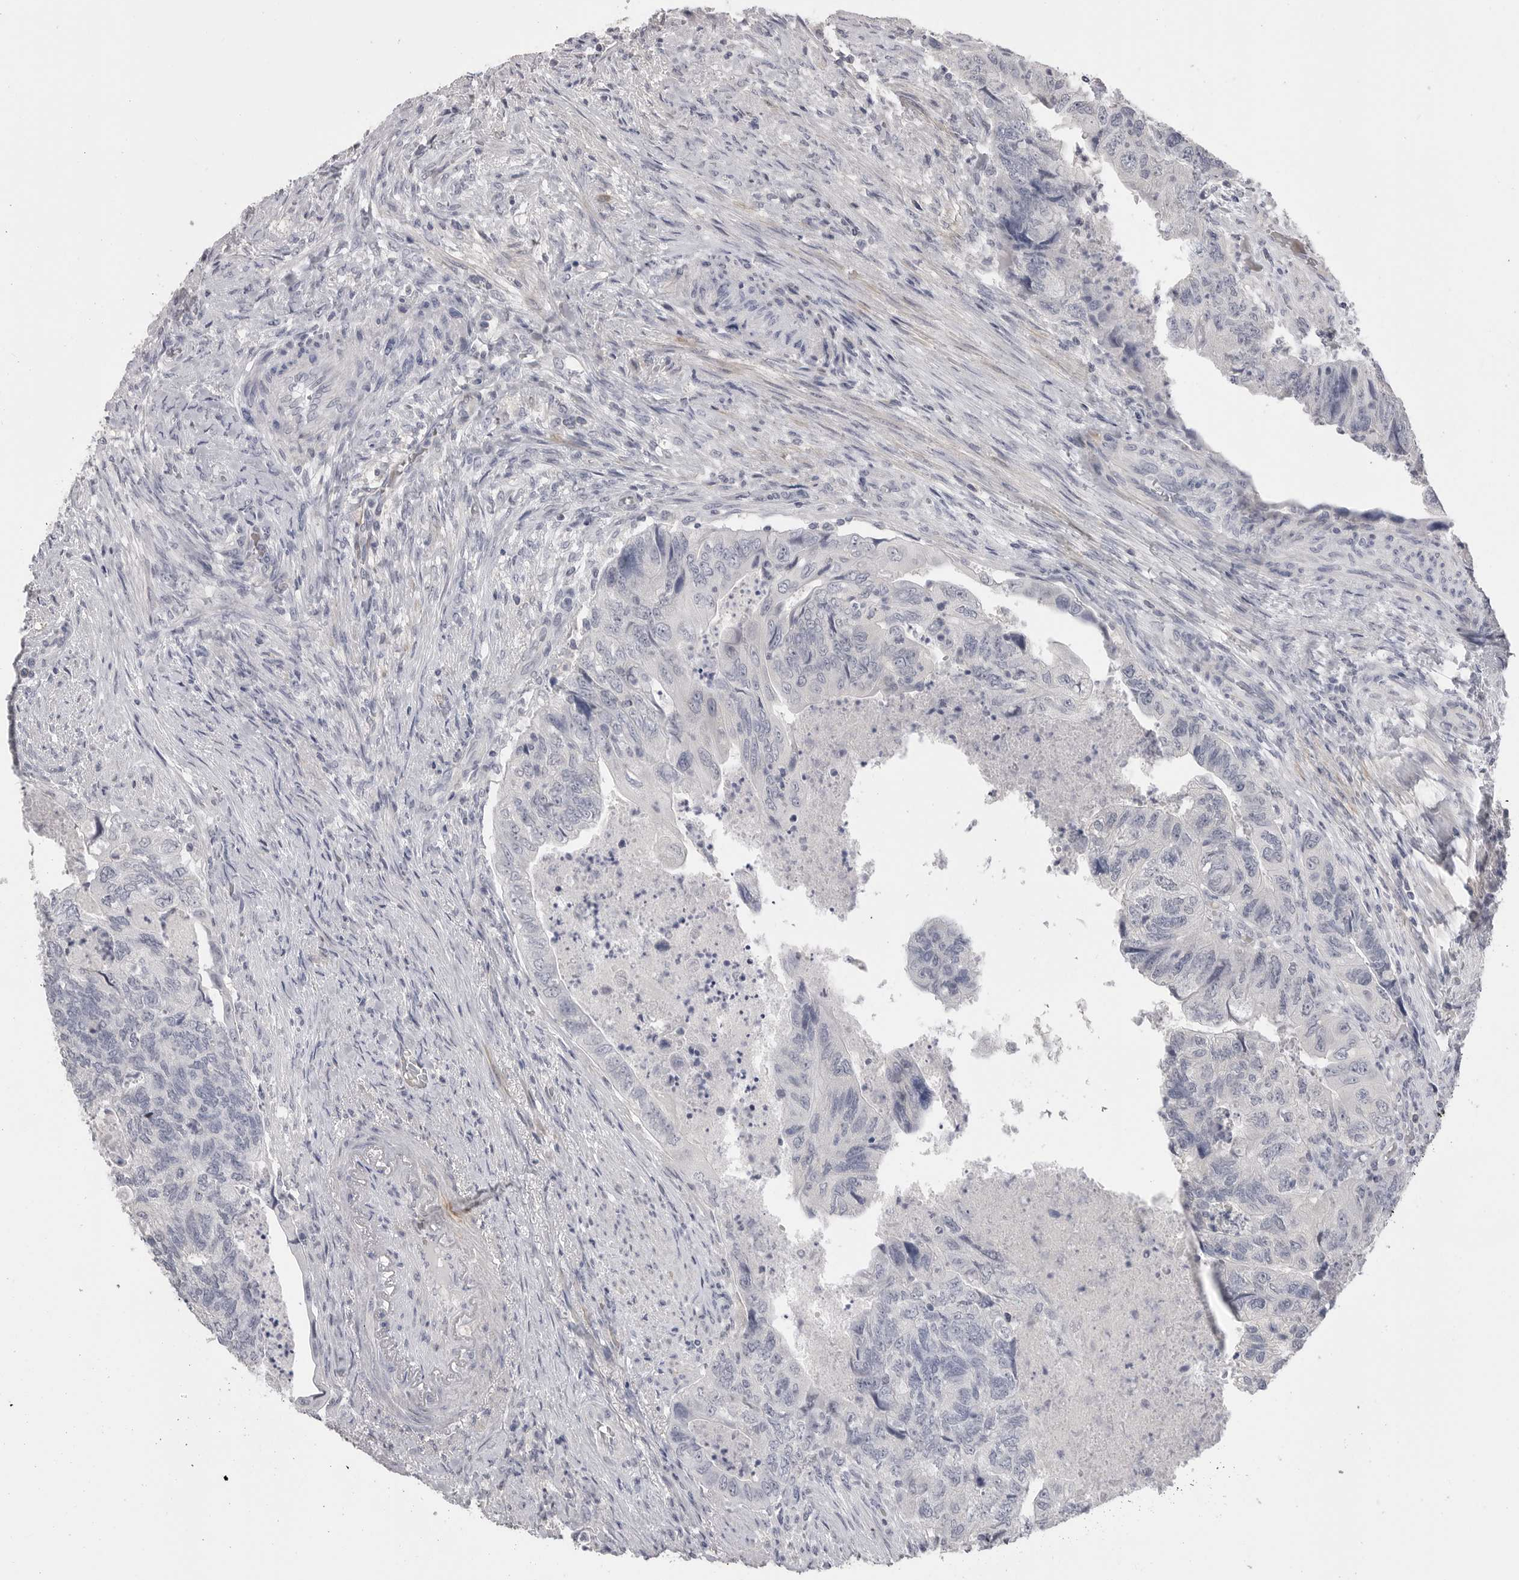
{"staining": {"intensity": "negative", "quantity": "none", "location": "none"}, "tissue": "colorectal cancer", "cell_type": "Tumor cells", "image_type": "cancer", "snomed": [{"axis": "morphology", "description": "Adenocarcinoma, NOS"}, {"axis": "topography", "description": "Rectum"}], "caption": "Human colorectal cancer (adenocarcinoma) stained for a protein using immunohistochemistry displays no staining in tumor cells.", "gene": "PLEKHF1", "patient": {"sex": "male", "age": 63}}